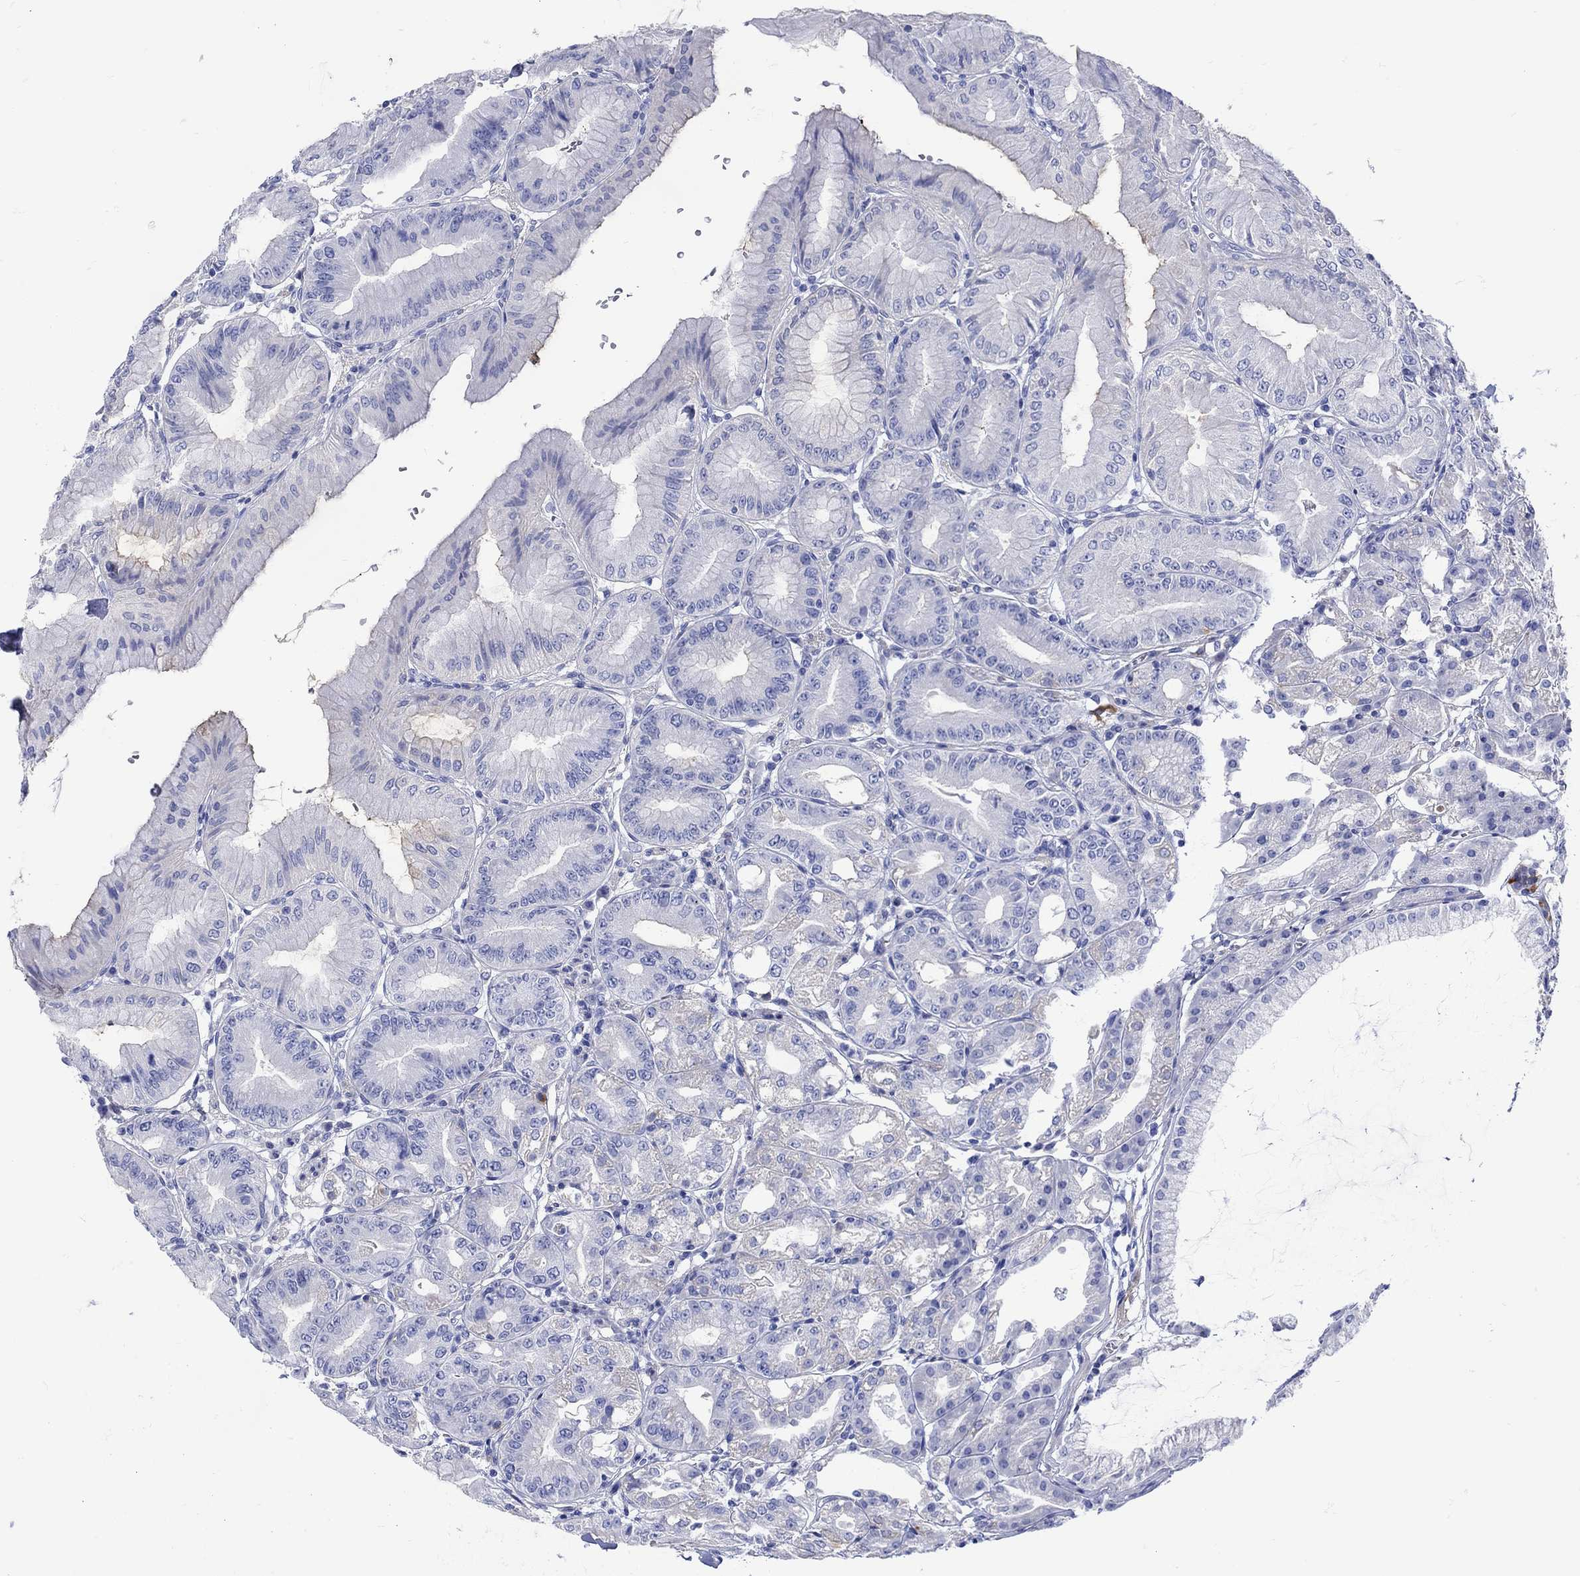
{"staining": {"intensity": "strong", "quantity": "<25%", "location": "cytoplasmic/membranous"}, "tissue": "stomach", "cell_type": "Glandular cells", "image_type": "normal", "snomed": [{"axis": "morphology", "description": "Normal tissue, NOS"}, {"axis": "topography", "description": "Stomach"}], "caption": "This is a micrograph of IHC staining of benign stomach, which shows strong positivity in the cytoplasmic/membranous of glandular cells.", "gene": "ANKMY1", "patient": {"sex": "male", "age": 71}}